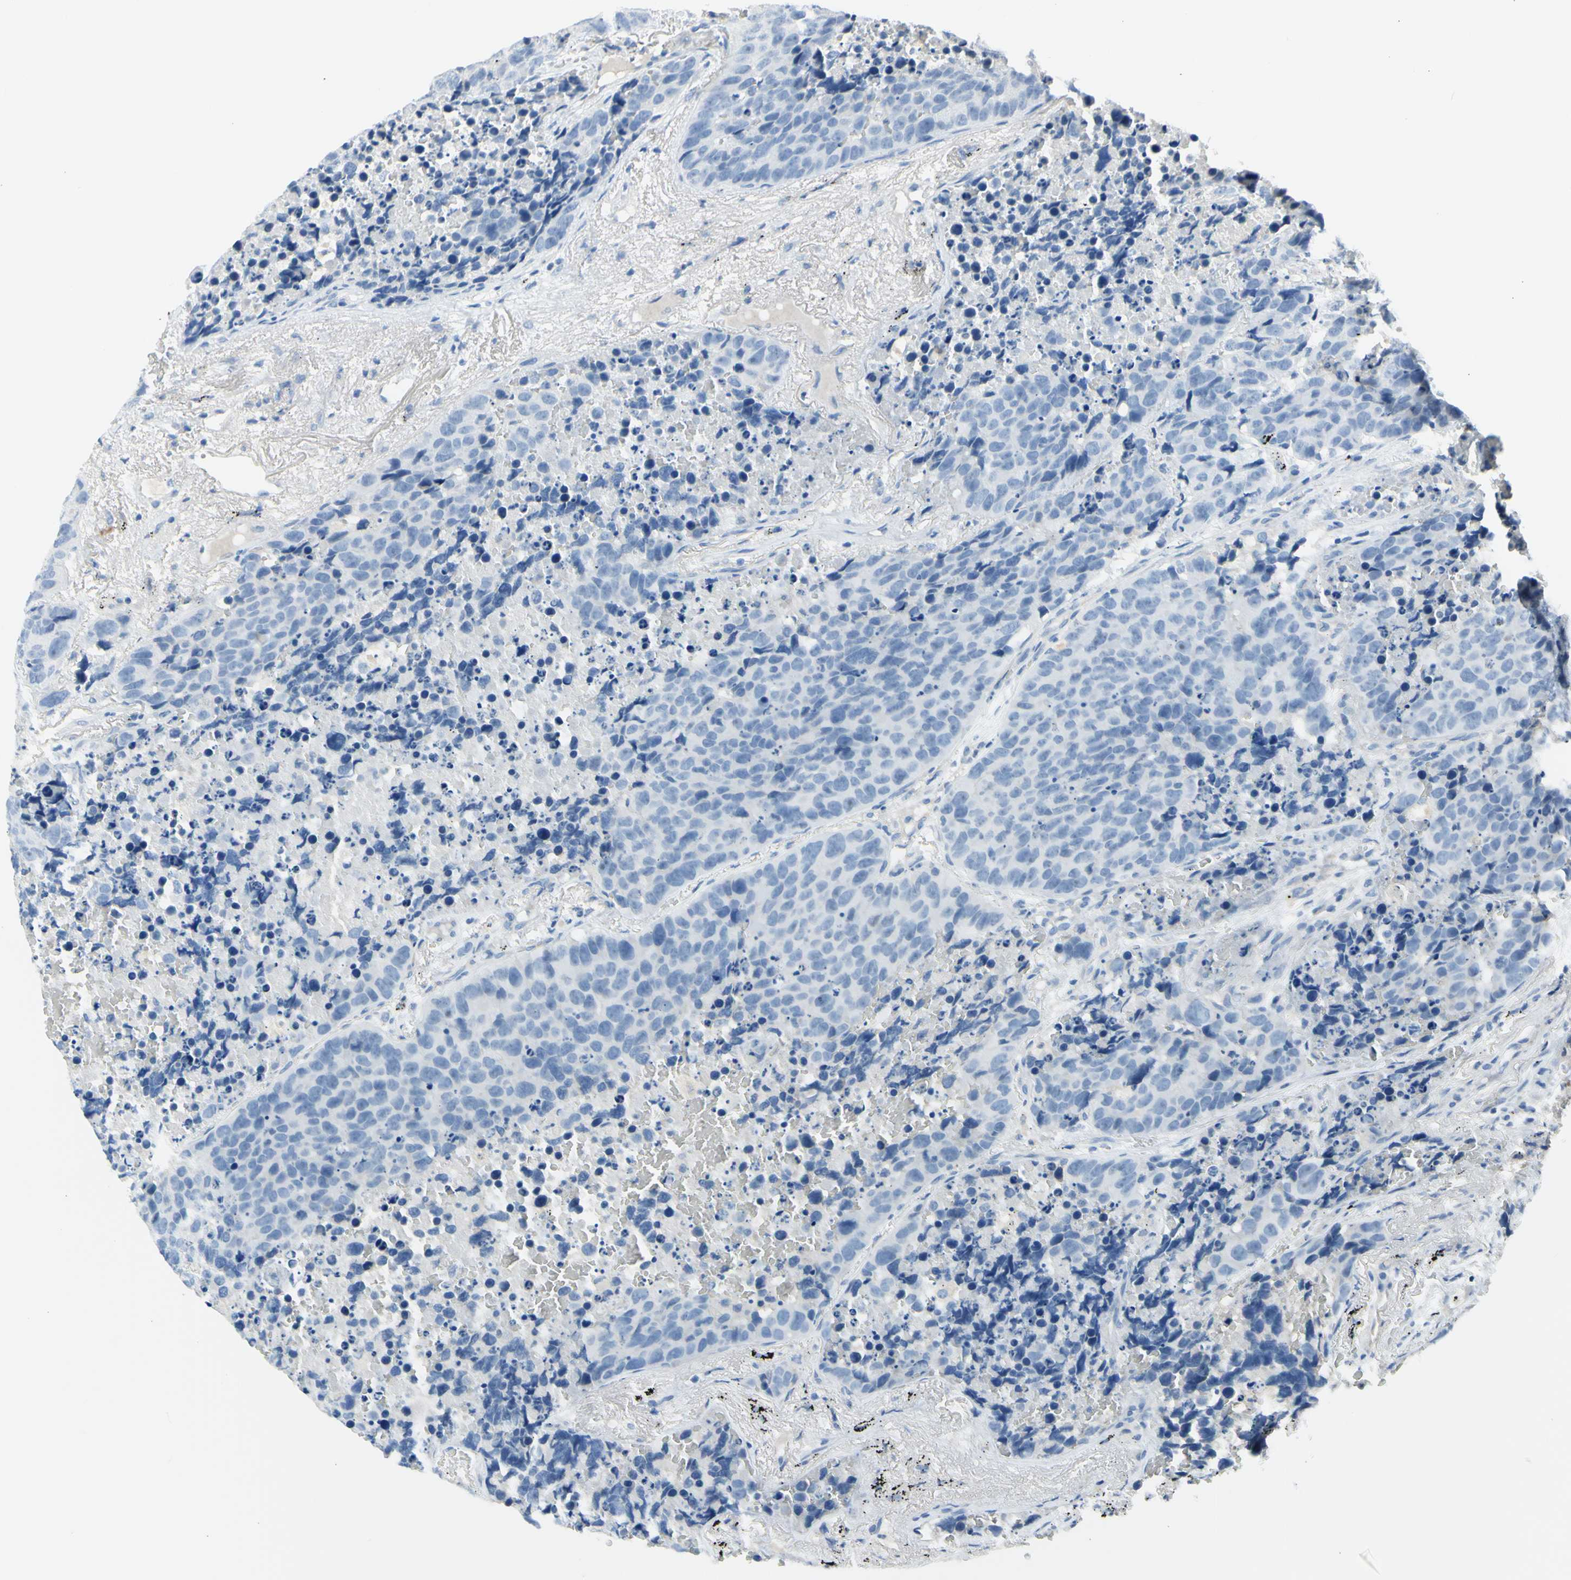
{"staining": {"intensity": "negative", "quantity": "none", "location": "none"}, "tissue": "carcinoid", "cell_type": "Tumor cells", "image_type": "cancer", "snomed": [{"axis": "morphology", "description": "Carcinoid, malignant, NOS"}, {"axis": "topography", "description": "Lung"}], "caption": "Immunohistochemistry (IHC) micrograph of human malignant carcinoid stained for a protein (brown), which displays no positivity in tumor cells.", "gene": "NPHP3", "patient": {"sex": "male", "age": 60}}